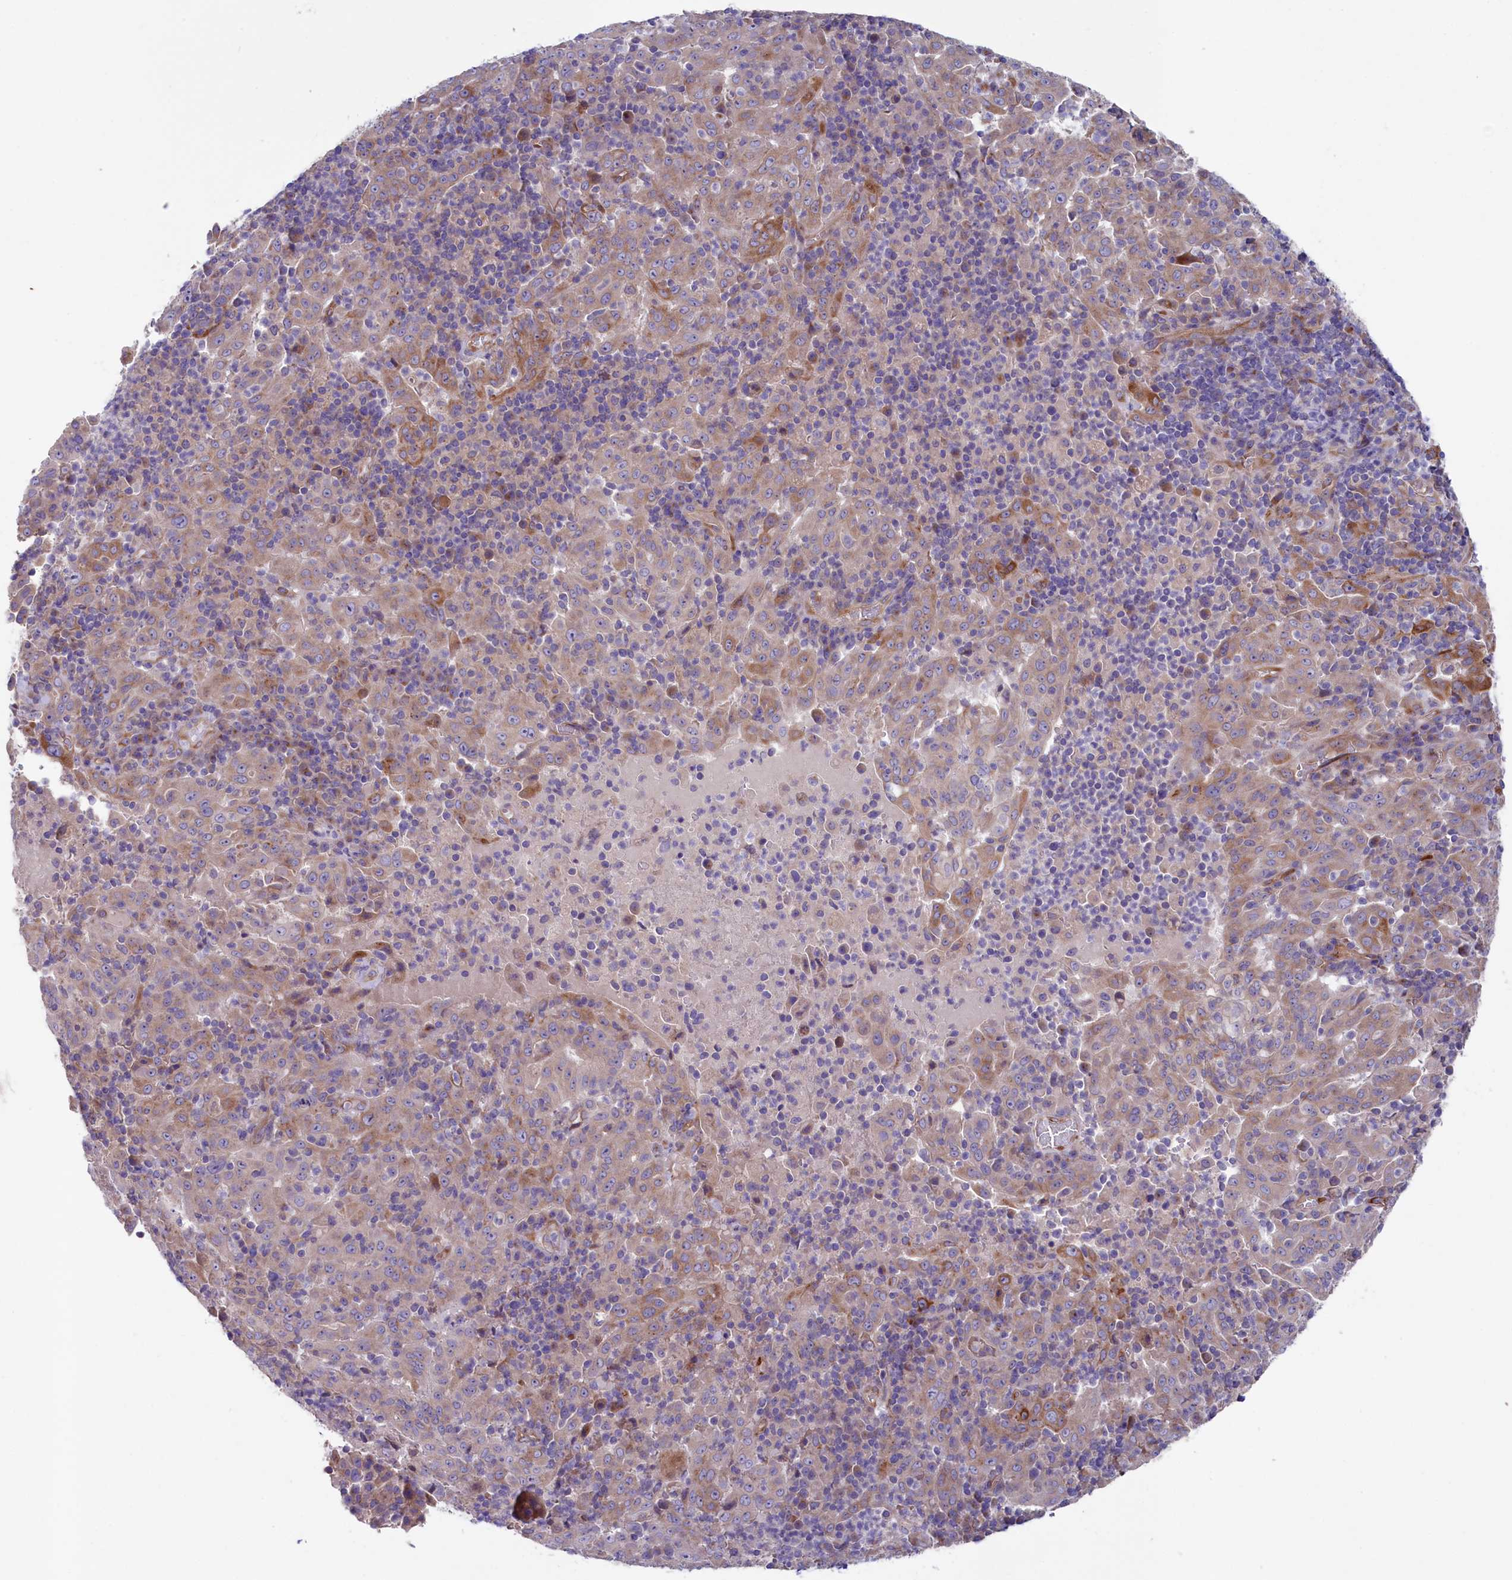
{"staining": {"intensity": "moderate", "quantity": "<25%", "location": "cytoplasmic/membranous"}, "tissue": "pancreatic cancer", "cell_type": "Tumor cells", "image_type": "cancer", "snomed": [{"axis": "morphology", "description": "Adenocarcinoma, NOS"}, {"axis": "topography", "description": "Pancreas"}], "caption": "Immunohistochemistry (IHC) (DAB) staining of adenocarcinoma (pancreatic) shows moderate cytoplasmic/membranous protein positivity in about <25% of tumor cells.", "gene": "GPR108", "patient": {"sex": "male", "age": 63}}